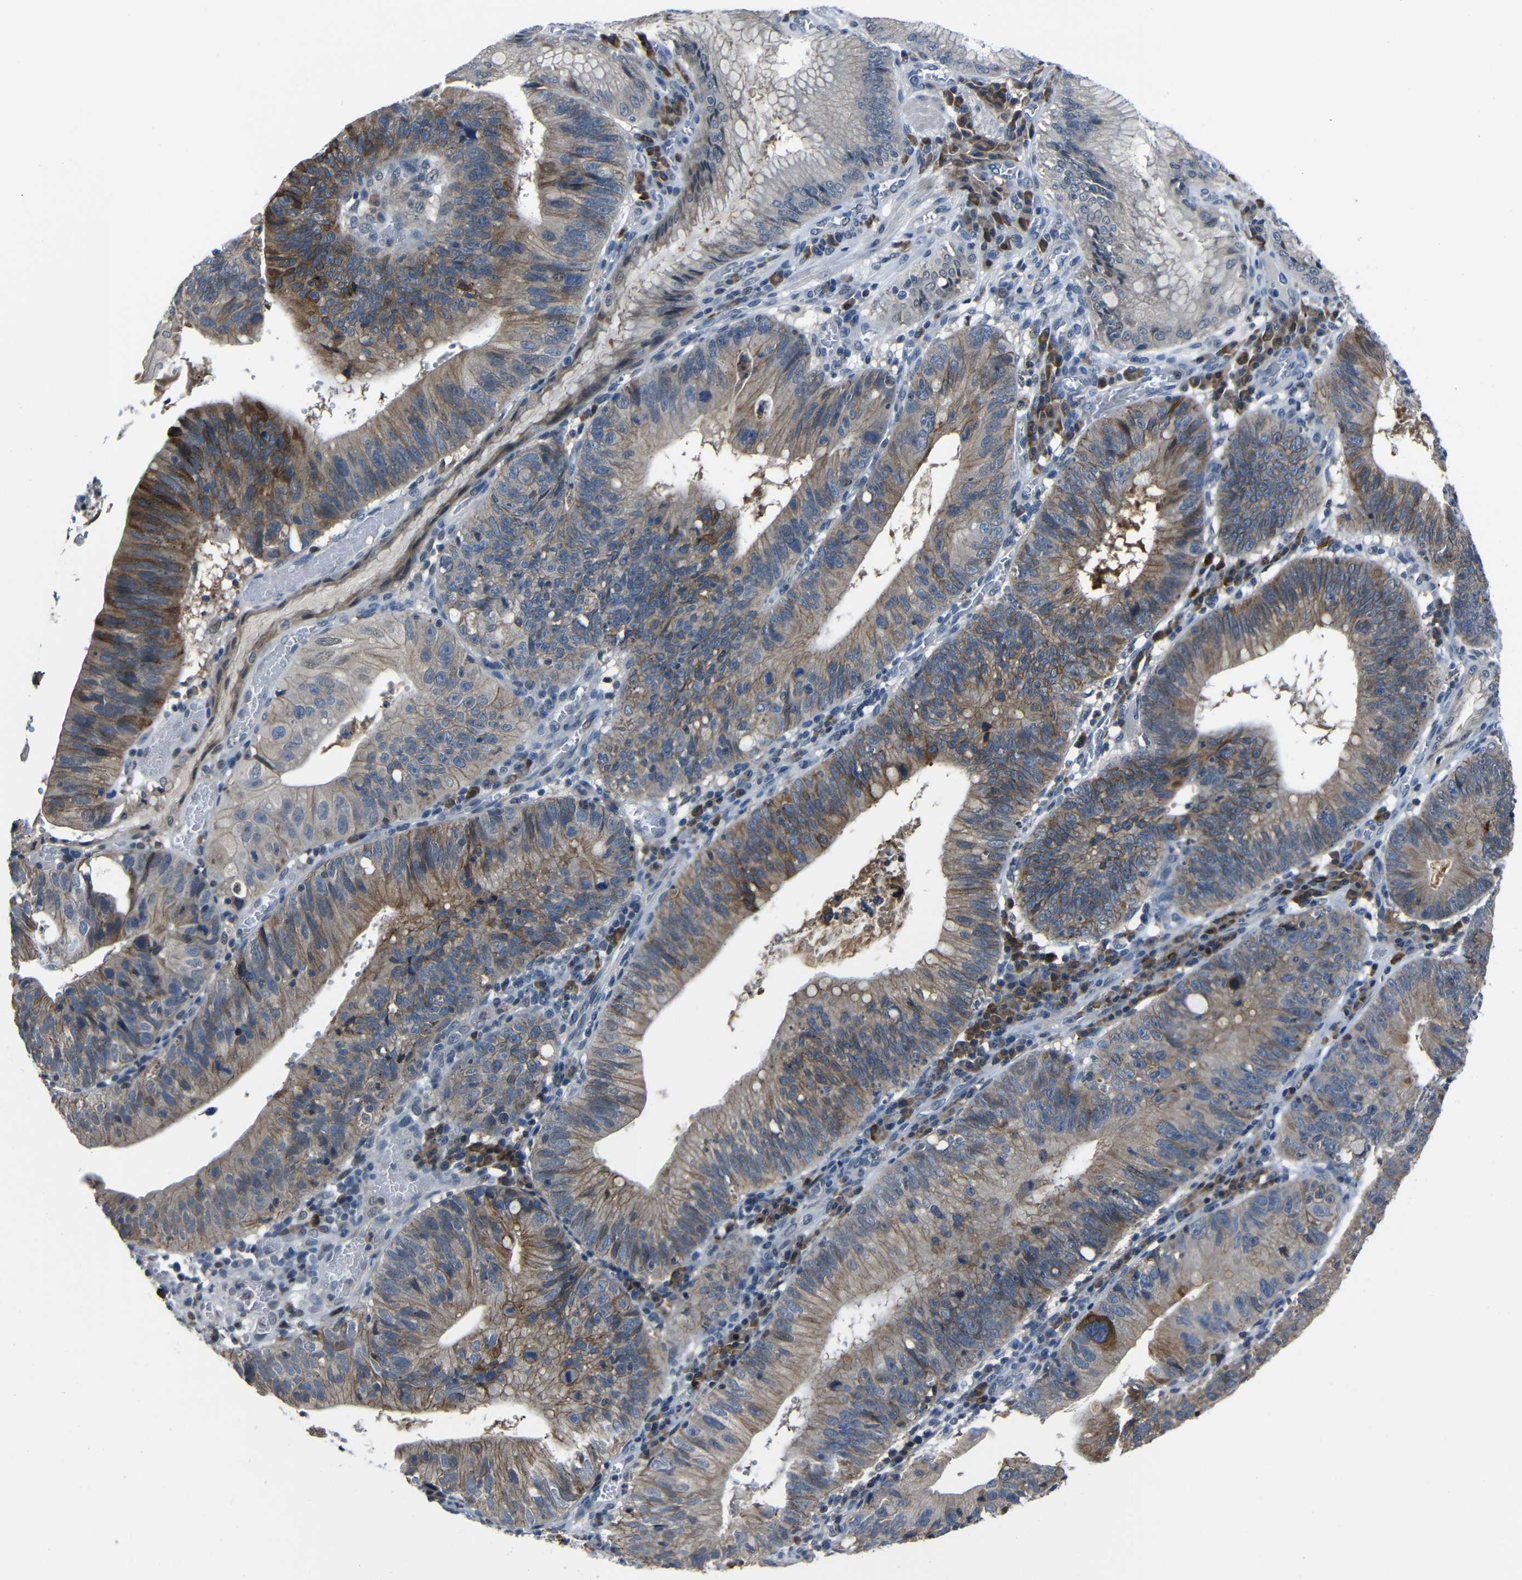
{"staining": {"intensity": "moderate", "quantity": "25%-75%", "location": "cytoplasmic/membranous"}, "tissue": "stomach cancer", "cell_type": "Tumor cells", "image_type": "cancer", "snomed": [{"axis": "morphology", "description": "Adenocarcinoma, NOS"}, {"axis": "topography", "description": "Stomach"}], "caption": "The immunohistochemical stain highlights moderate cytoplasmic/membranous positivity in tumor cells of stomach cancer tissue.", "gene": "SEMA4B", "patient": {"sex": "male", "age": 59}}